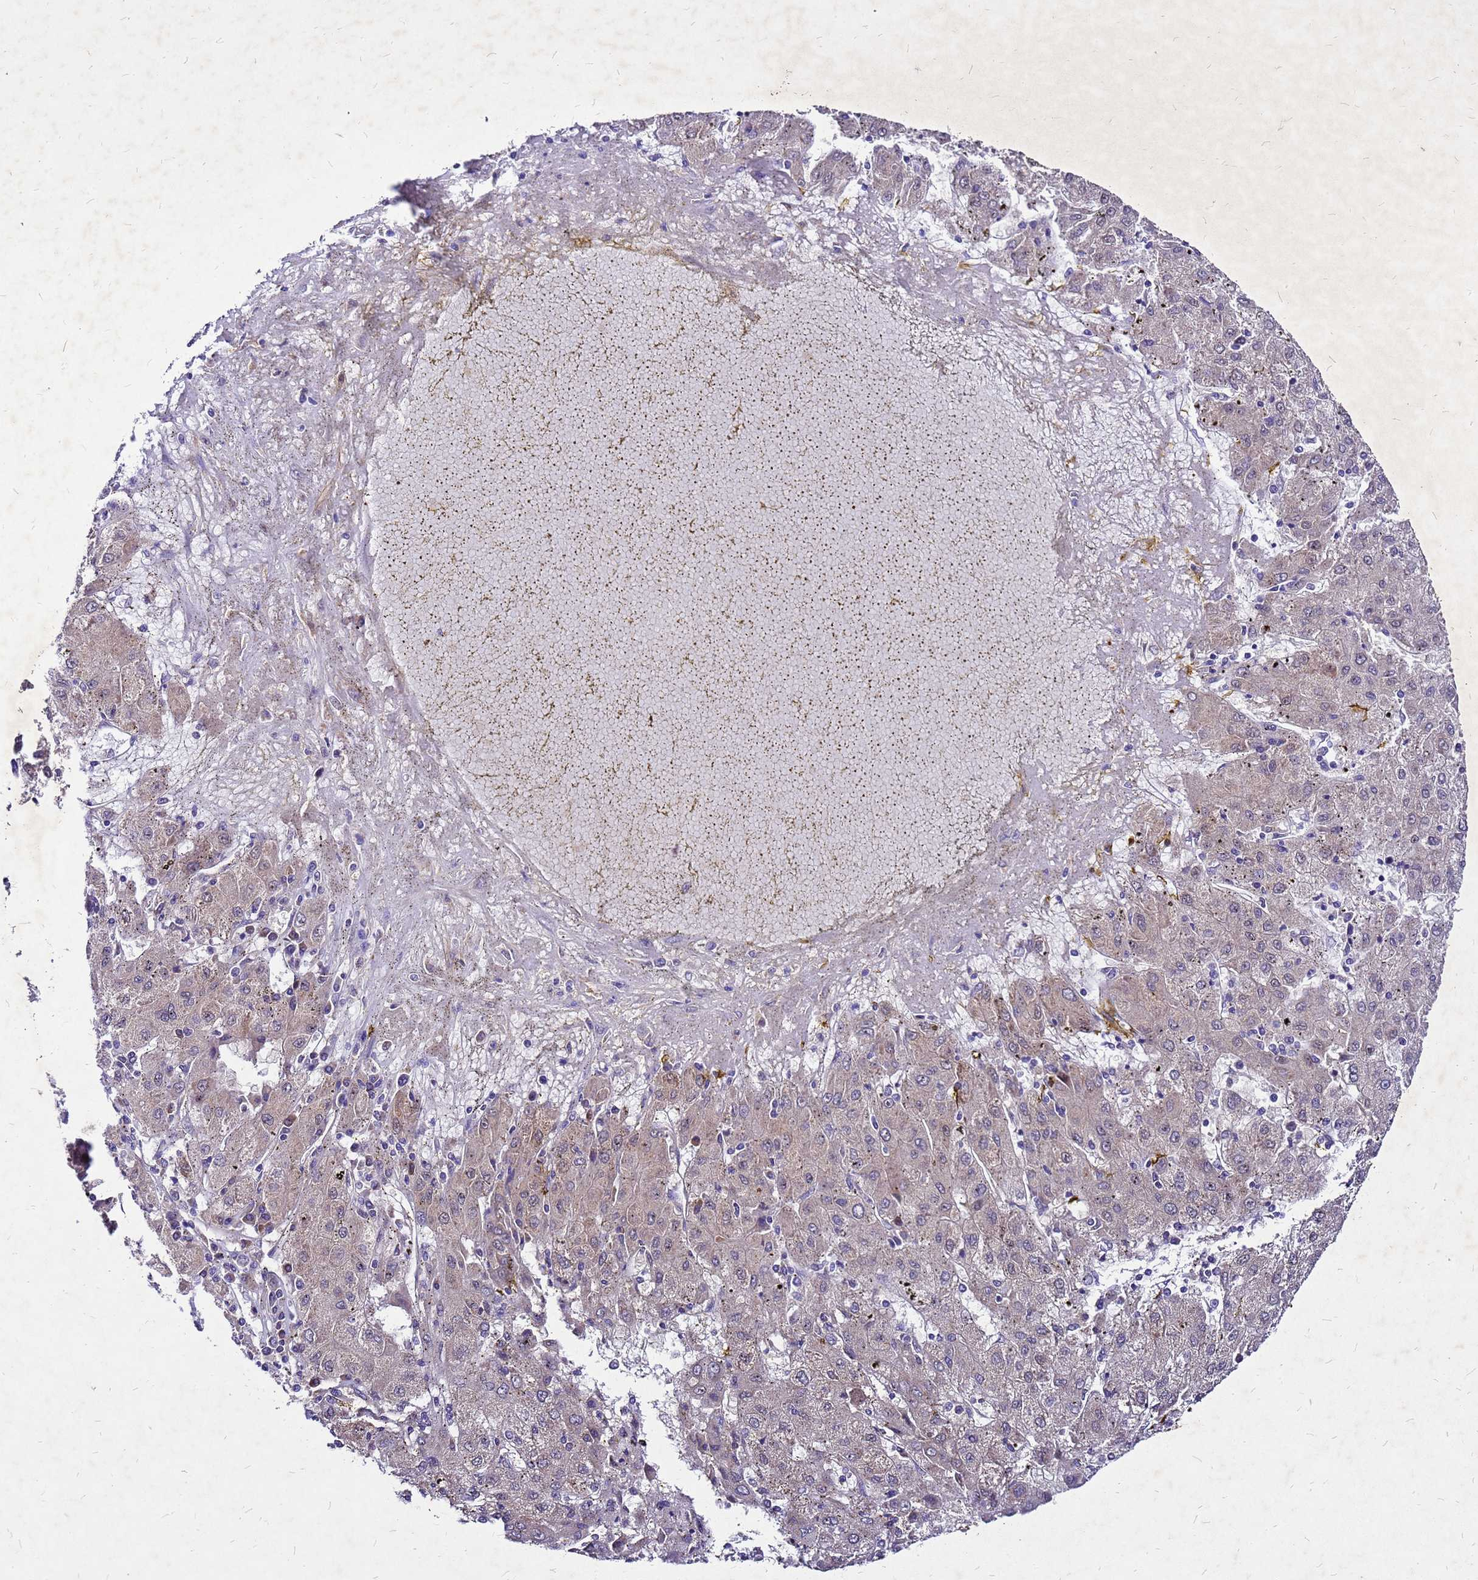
{"staining": {"intensity": "weak", "quantity": "<25%", "location": "cytoplasmic/membranous"}, "tissue": "liver cancer", "cell_type": "Tumor cells", "image_type": "cancer", "snomed": [{"axis": "morphology", "description": "Carcinoma, Hepatocellular, NOS"}, {"axis": "topography", "description": "Liver"}], "caption": "Tumor cells show no significant staining in liver cancer (hepatocellular carcinoma).", "gene": "DUSP23", "patient": {"sex": "male", "age": 72}}